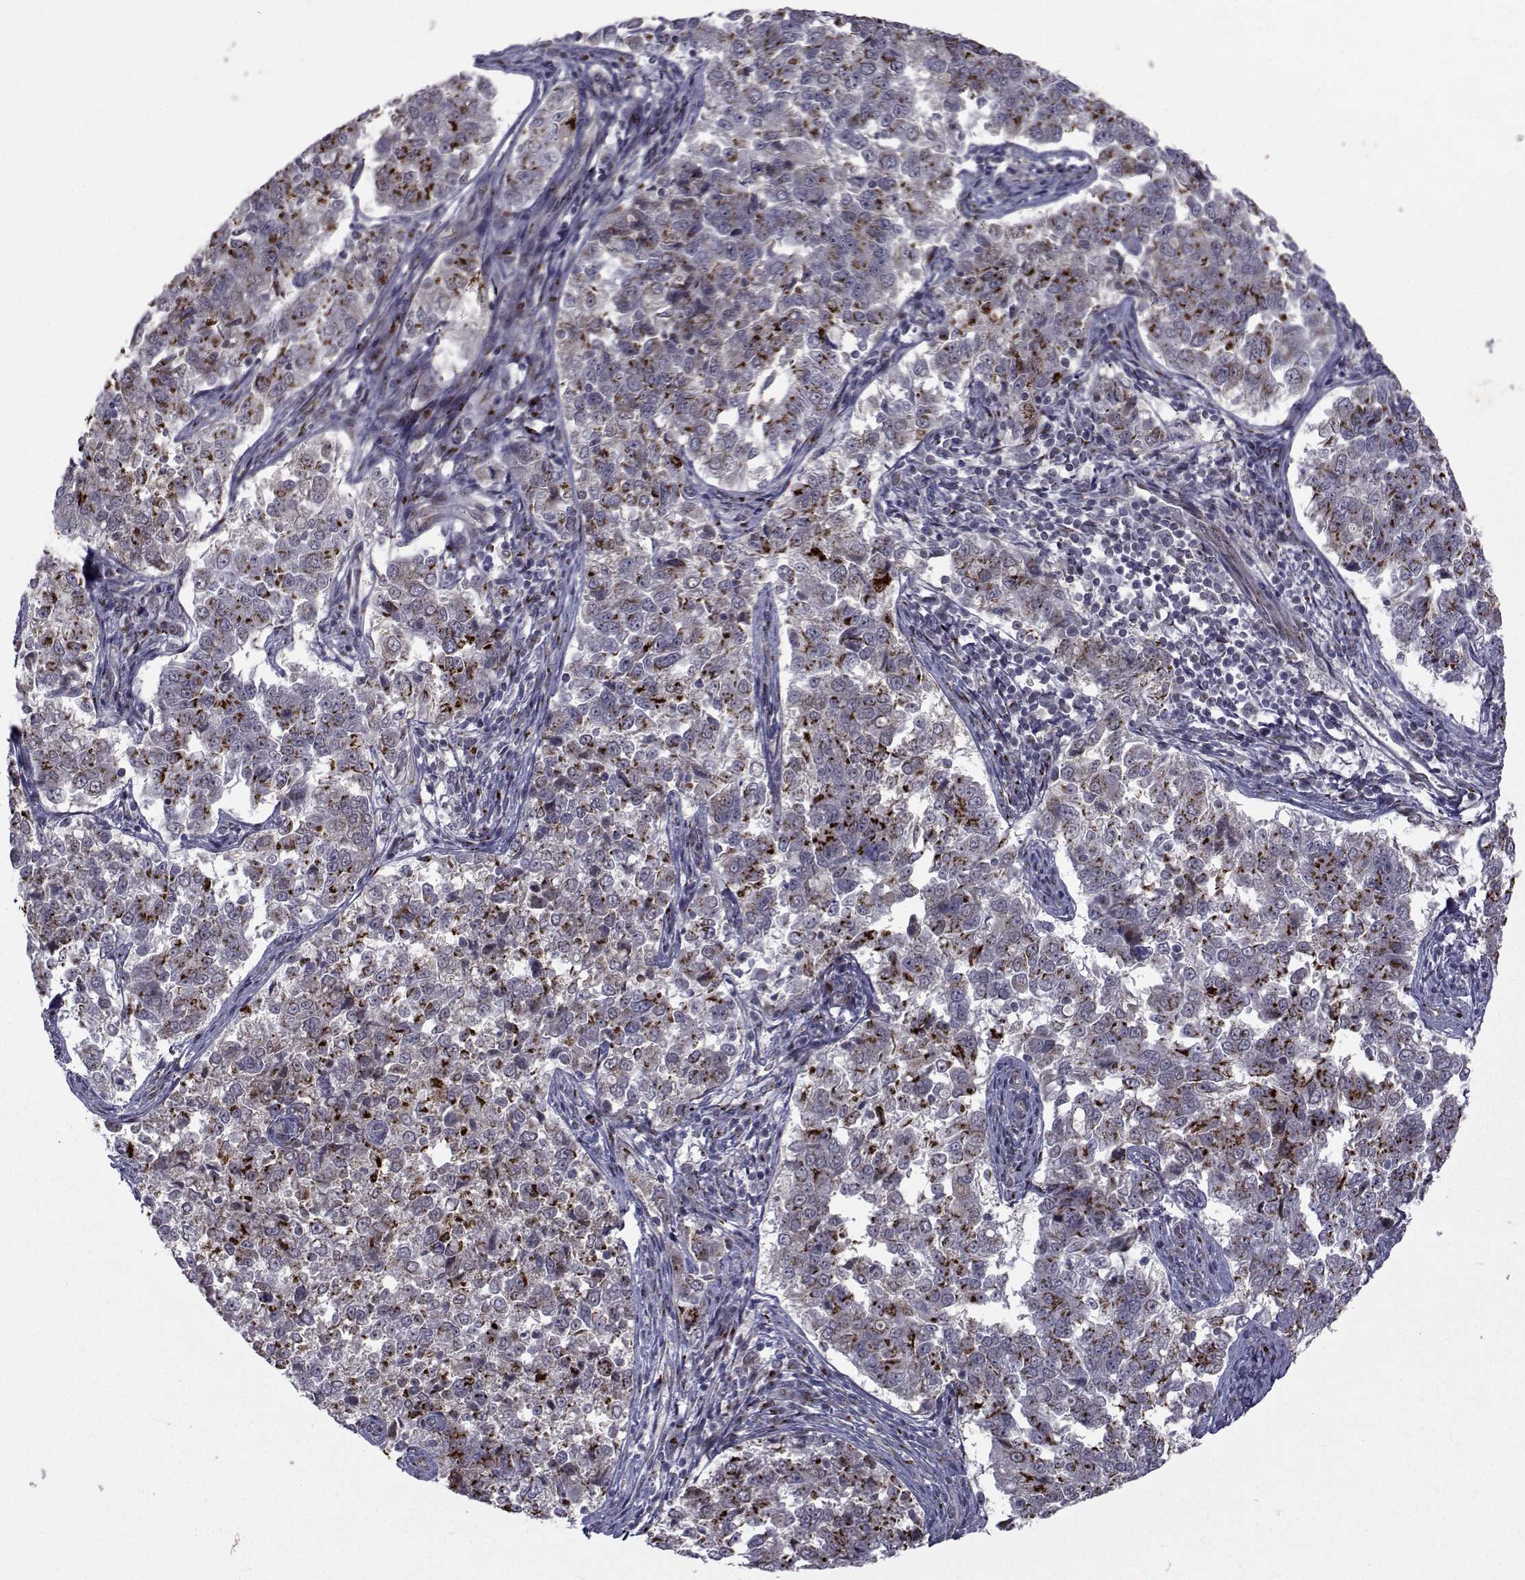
{"staining": {"intensity": "strong", "quantity": "25%-75%", "location": "cytoplasmic/membranous"}, "tissue": "endometrial cancer", "cell_type": "Tumor cells", "image_type": "cancer", "snomed": [{"axis": "morphology", "description": "Adenocarcinoma, NOS"}, {"axis": "topography", "description": "Endometrium"}], "caption": "This micrograph reveals endometrial cancer (adenocarcinoma) stained with immunohistochemistry (IHC) to label a protein in brown. The cytoplasmic/membranous of tumor cells show strong positivity for the protein. Nuclei are counter-stained blue.", "gene": "ATP6V1C2", "patient": {"sex": "female", "age": 43}}